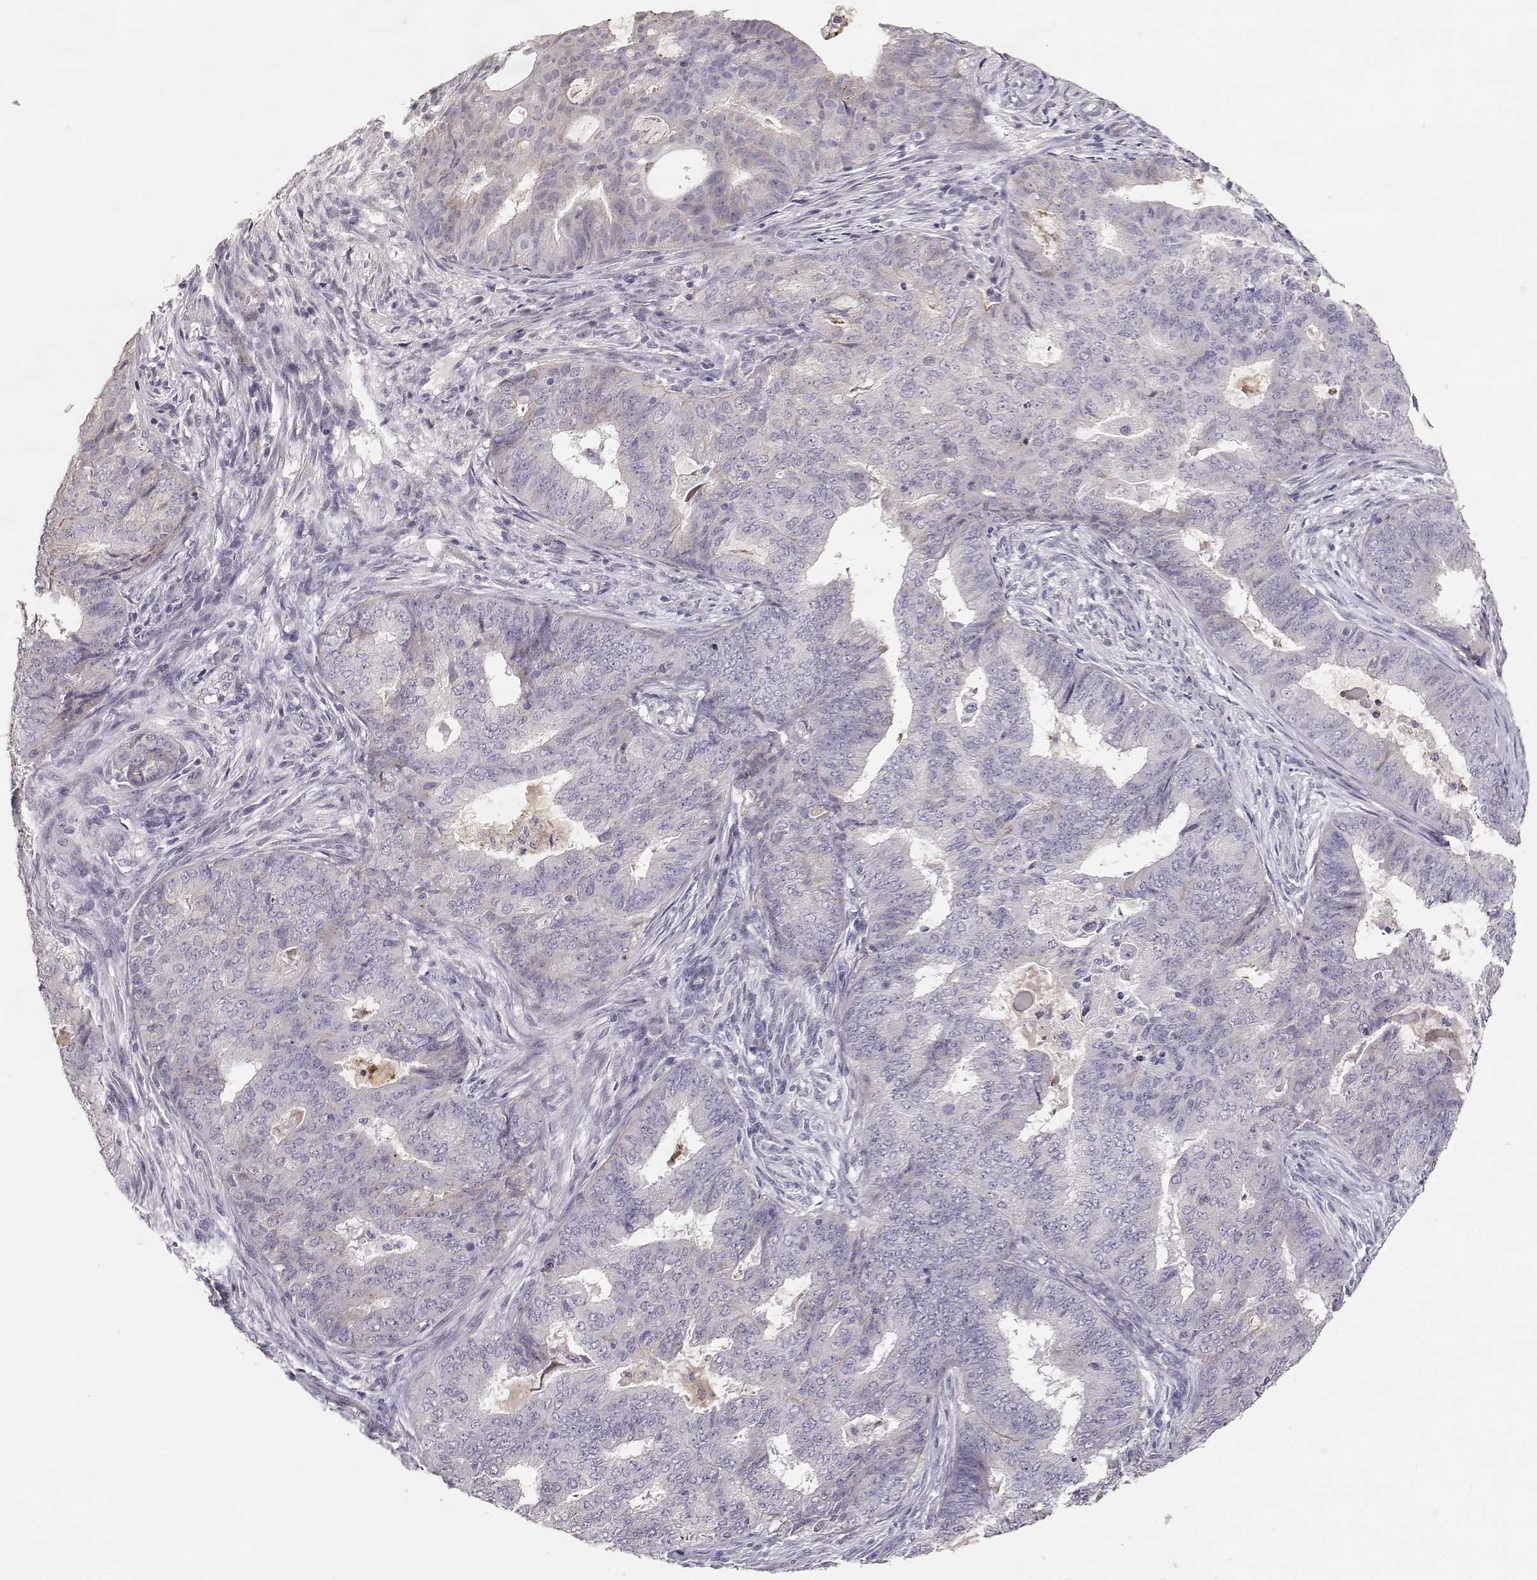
{"staining": {"intensity": "negative", "quantity": "none", "location": "none"}, "tissue": "endometrial cancer", "cell_type": "Tumor cells", "image_type": "cancer", "snomed": [{"axis": "morphology", "description": "Adenocarcinoma, NOS"}, {"axis": "topography", "description": "Endometrium"}], "caption": "A histopathology image of human endometrial adenocarcinoma is negative for staining in tumor cells.", "gene": "LAMA5", "patient": {"sex": "female", "age": 62}}